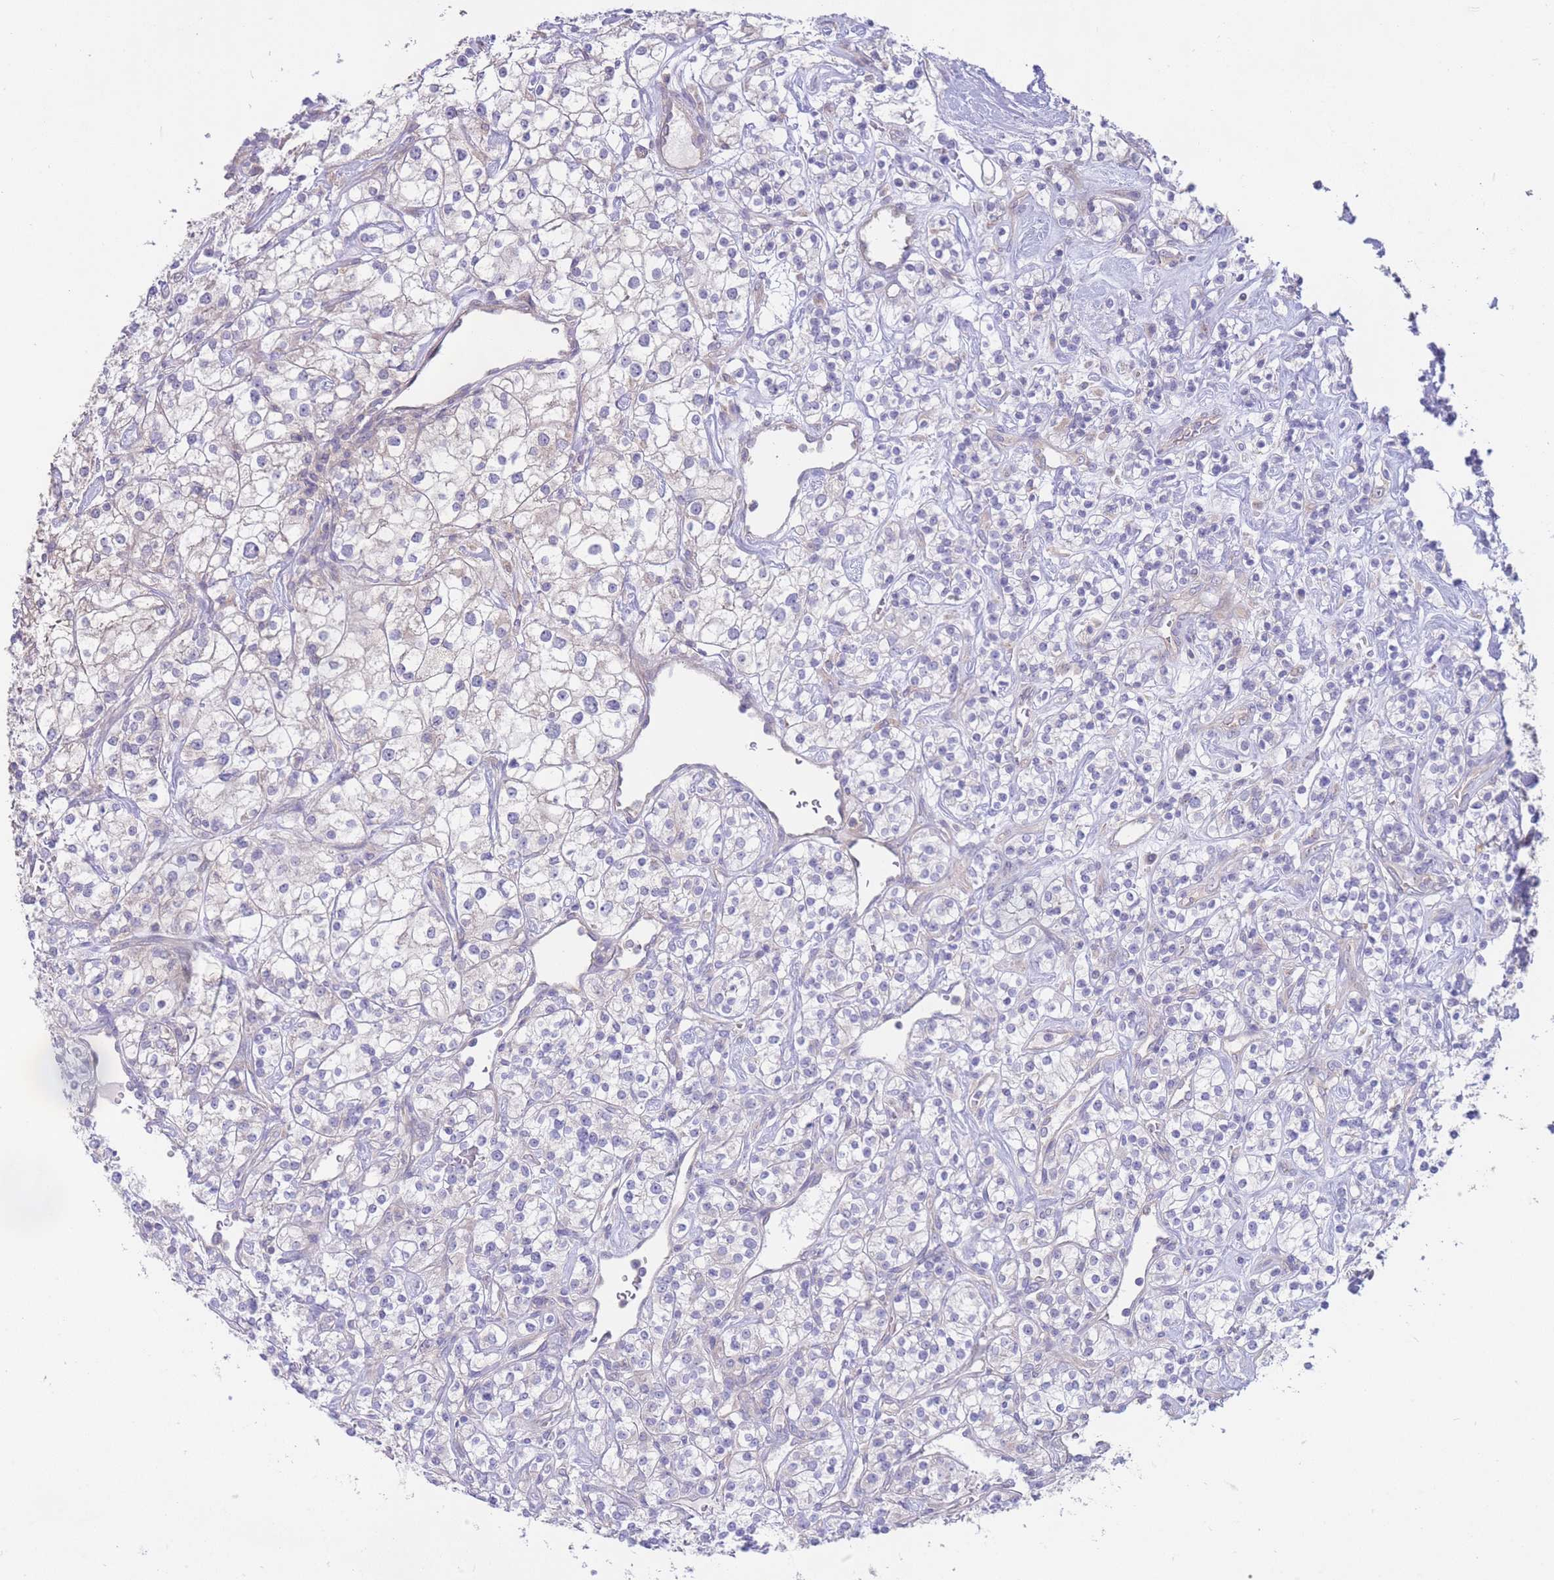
{"staining": {"intensity": "negative", "quantity": "none", "location": "none"}, "tissue": "renal cancer", "cell_type": "Tumor cells", "image_type": "cancer", "snomed": [{"axis": "morphology", "description": "Adenocarcinoma, NOS"}, {"axis": "topography", "description": "Kidney"}], "caption": "DAB immunohistochemical staining of human renal adenocarcinoma shows no significant positivity in tumor cells.", "gene": "ALS2CL", "patient": {"sex": "male", "age": 77}}